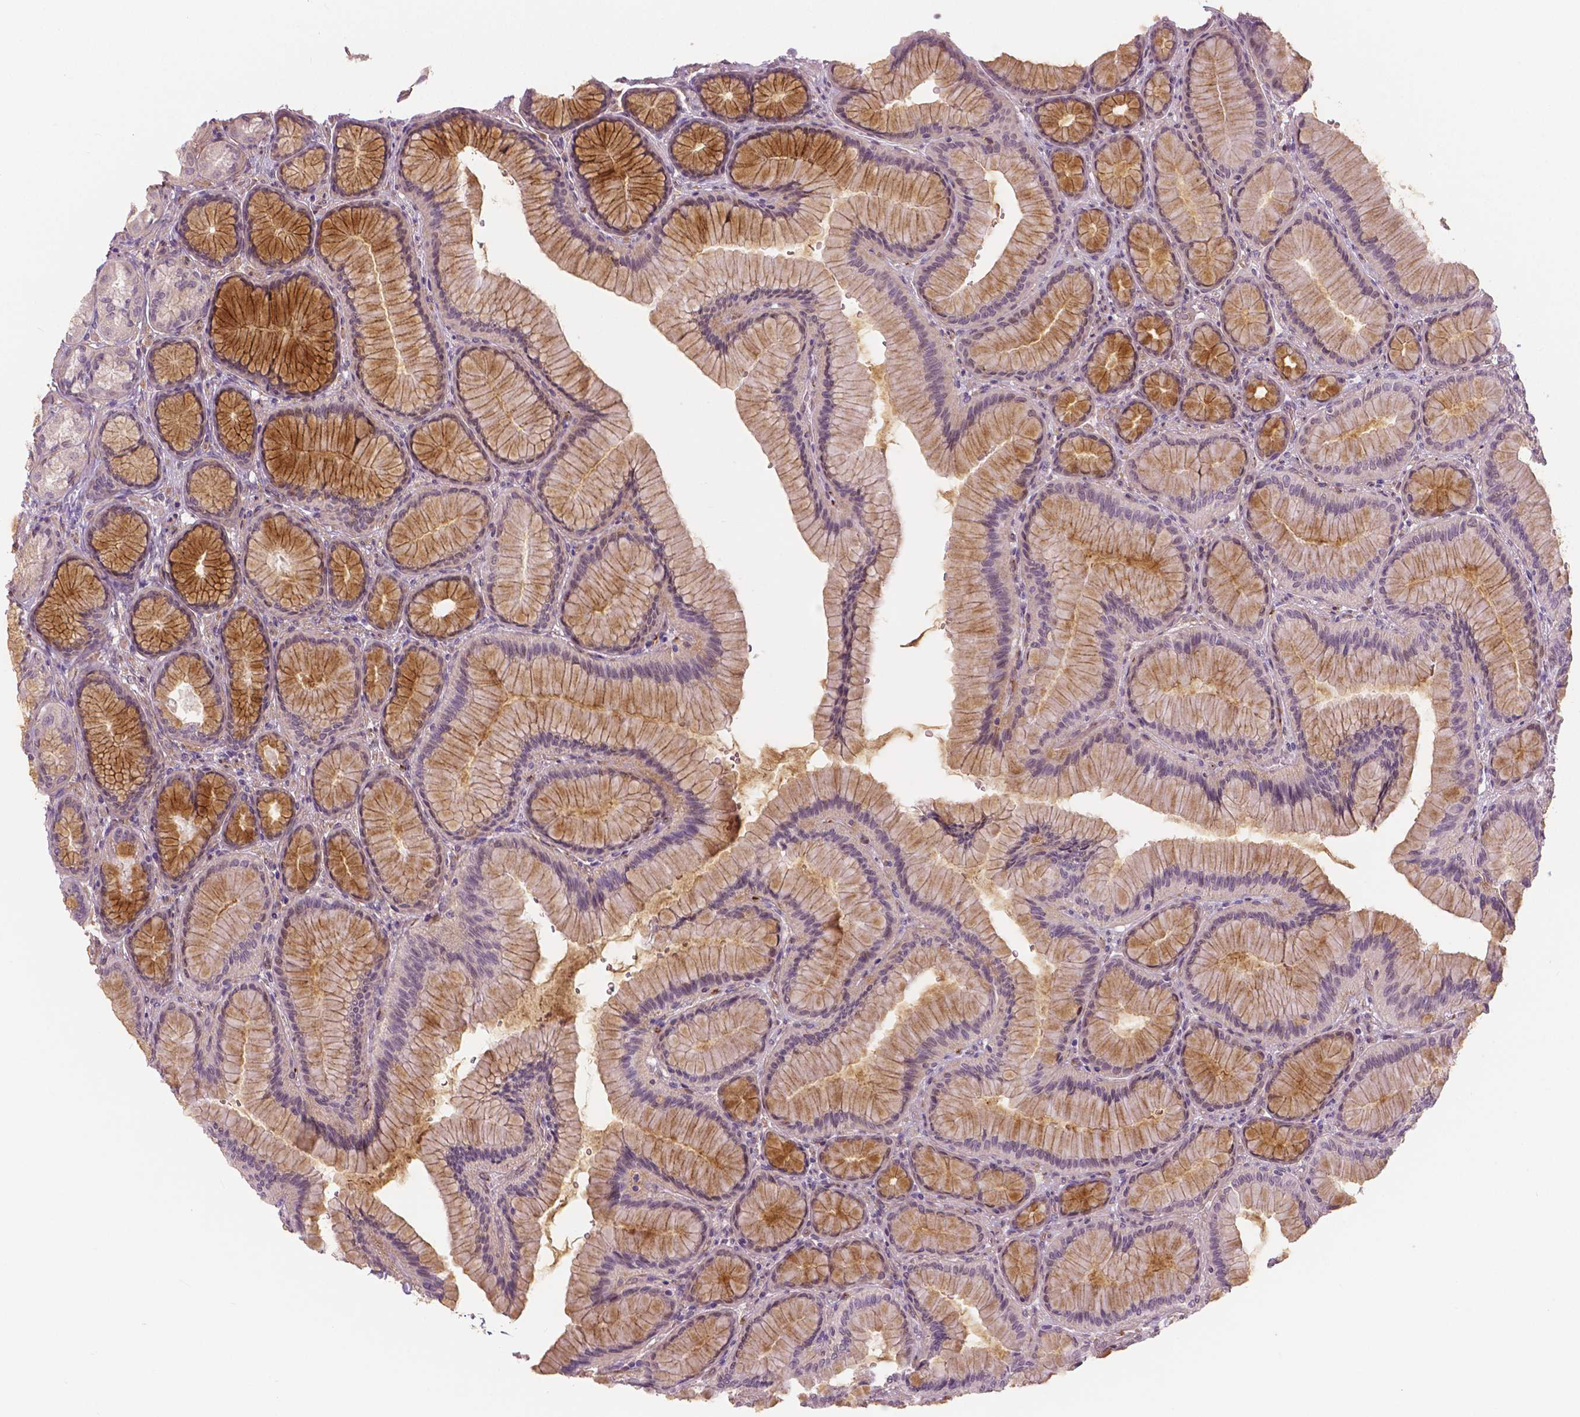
{"staining": {"intensity": "strong", "quantity": "25%-75%", "location": "cytoplasmic/membranous"}, "tissue": "stomach", "cell_type": "Glandular cells", "image_type": "normal", "snomed": [{"axis": "morphology", "description": "Normal tissue, NOS"}, {"axis": "morphology", "description": "Adenocarcinoma, NOS"}, {"axis": "morphology", "description": "Adenocarcinoma, High grade"}, {"axis": "topography", "description": "Stomach, upper"}, {"axis": "topography", "description": "Stomach"}], "caption": "A high amount of strong cytoplasmic/membranous positivity is seen in about 25%-75% of glandular cells in normal stomach.", "gene": "FLT1", "patient": {"sex": "female", "age": 65}}